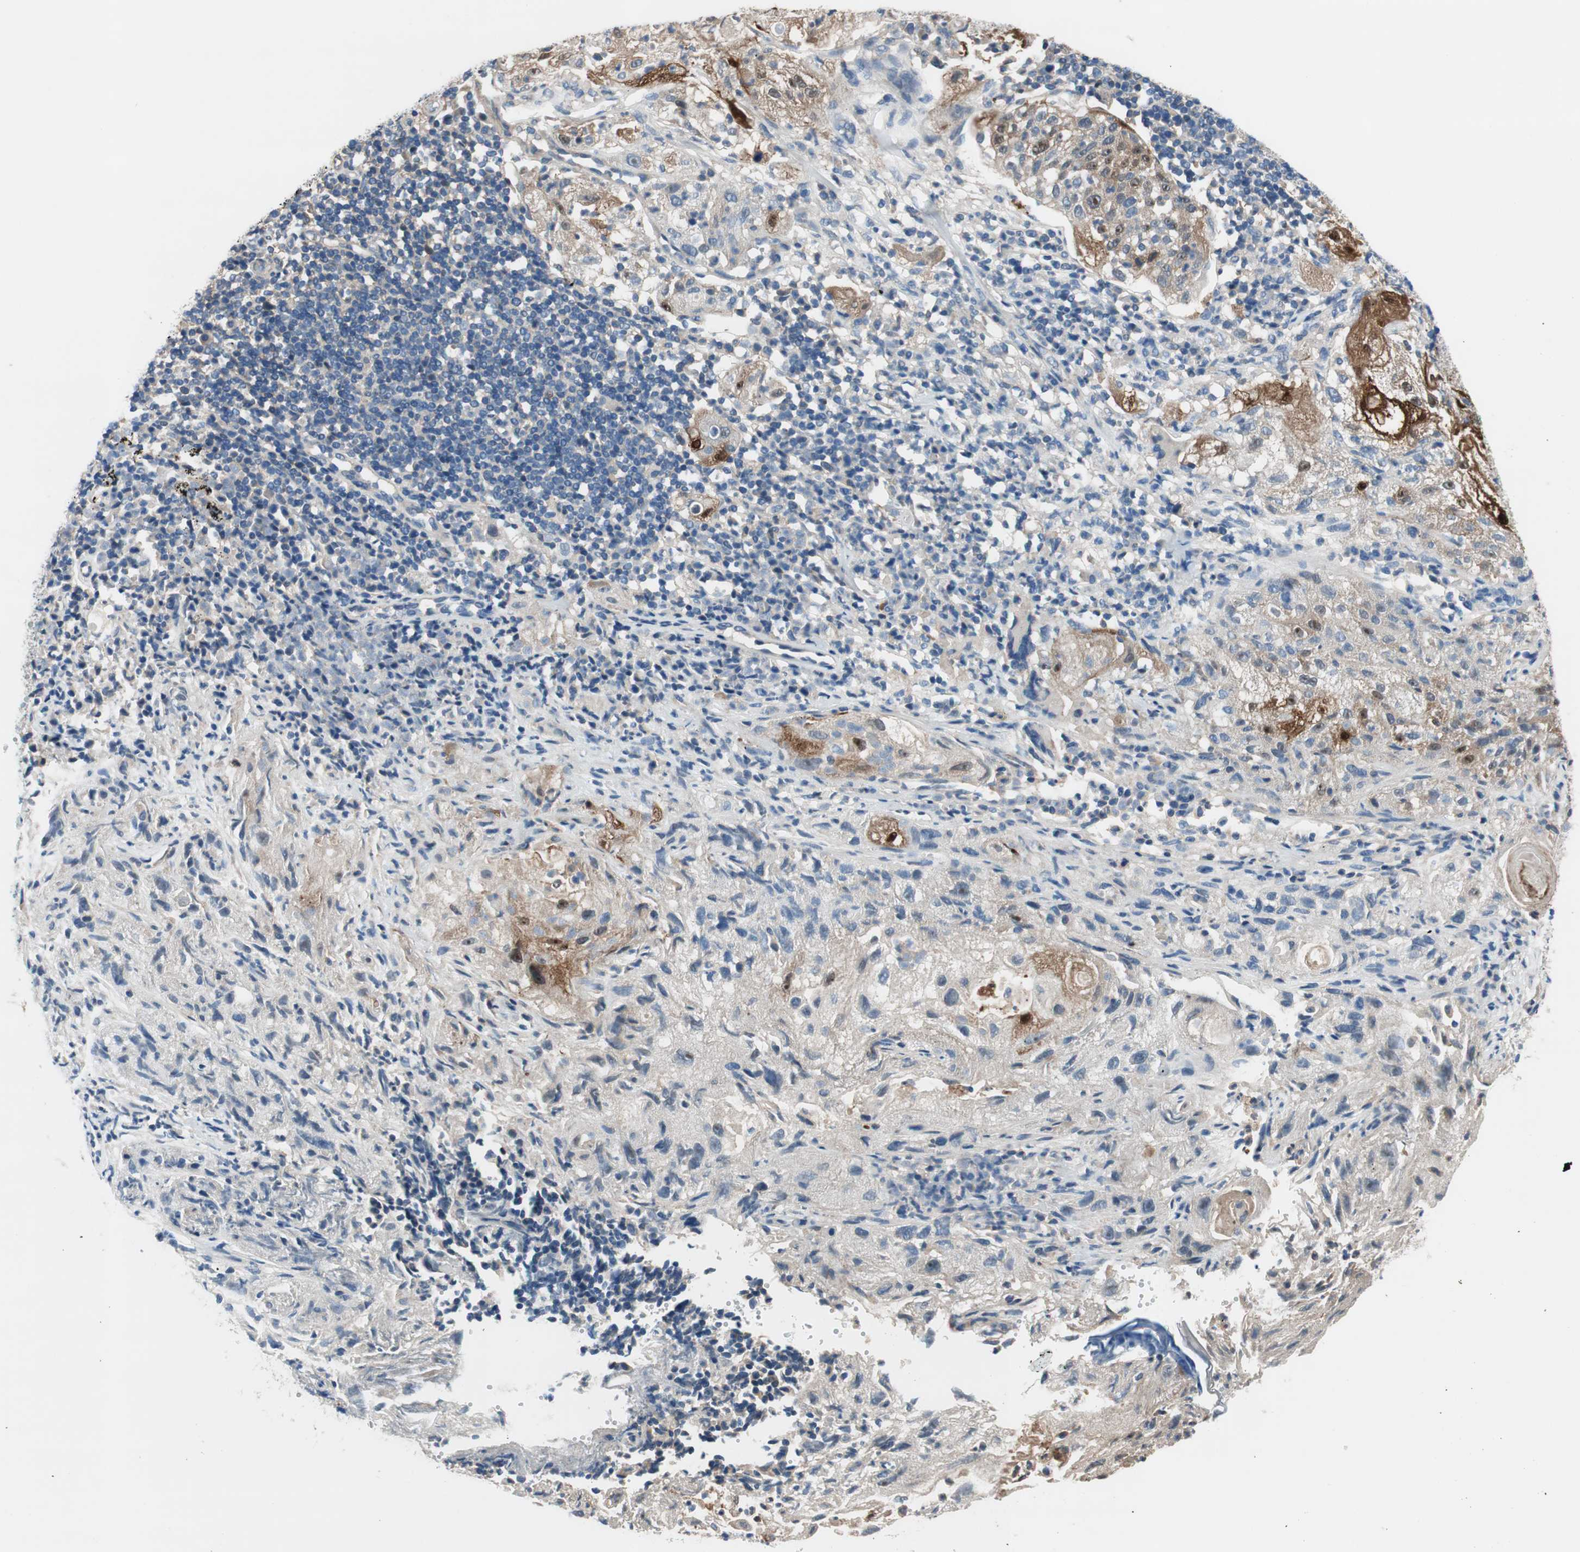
{"staining": {"intensity": "strong", "quantity": "25%-75%", "location": "cytoplasmic/membranous"}, "tissue": "lung cancer", "cell_type": "Tumor cells", "image_type": "cancer", "snomed": [{"axis": "morphology", "description": "Inflammation, NOS"}, {"axis": "morphology", "description": "Squamous cell carcinoma, NOS"}, {"axis": "topography", "description": "Lymph node"}, {"axis": "topography", "description": "Soft tissue"}, {"axis": "topography", "description": "Lung"}], "caption": "There is high levels of strong cytoplasmic/membranous expression in tumor cells of lung squamous cell carcinoma, as demonstrated by immunohistochemical staining (brown color).", "gene": "CALML3", "patient": {"sex": "male", "age": 66}}